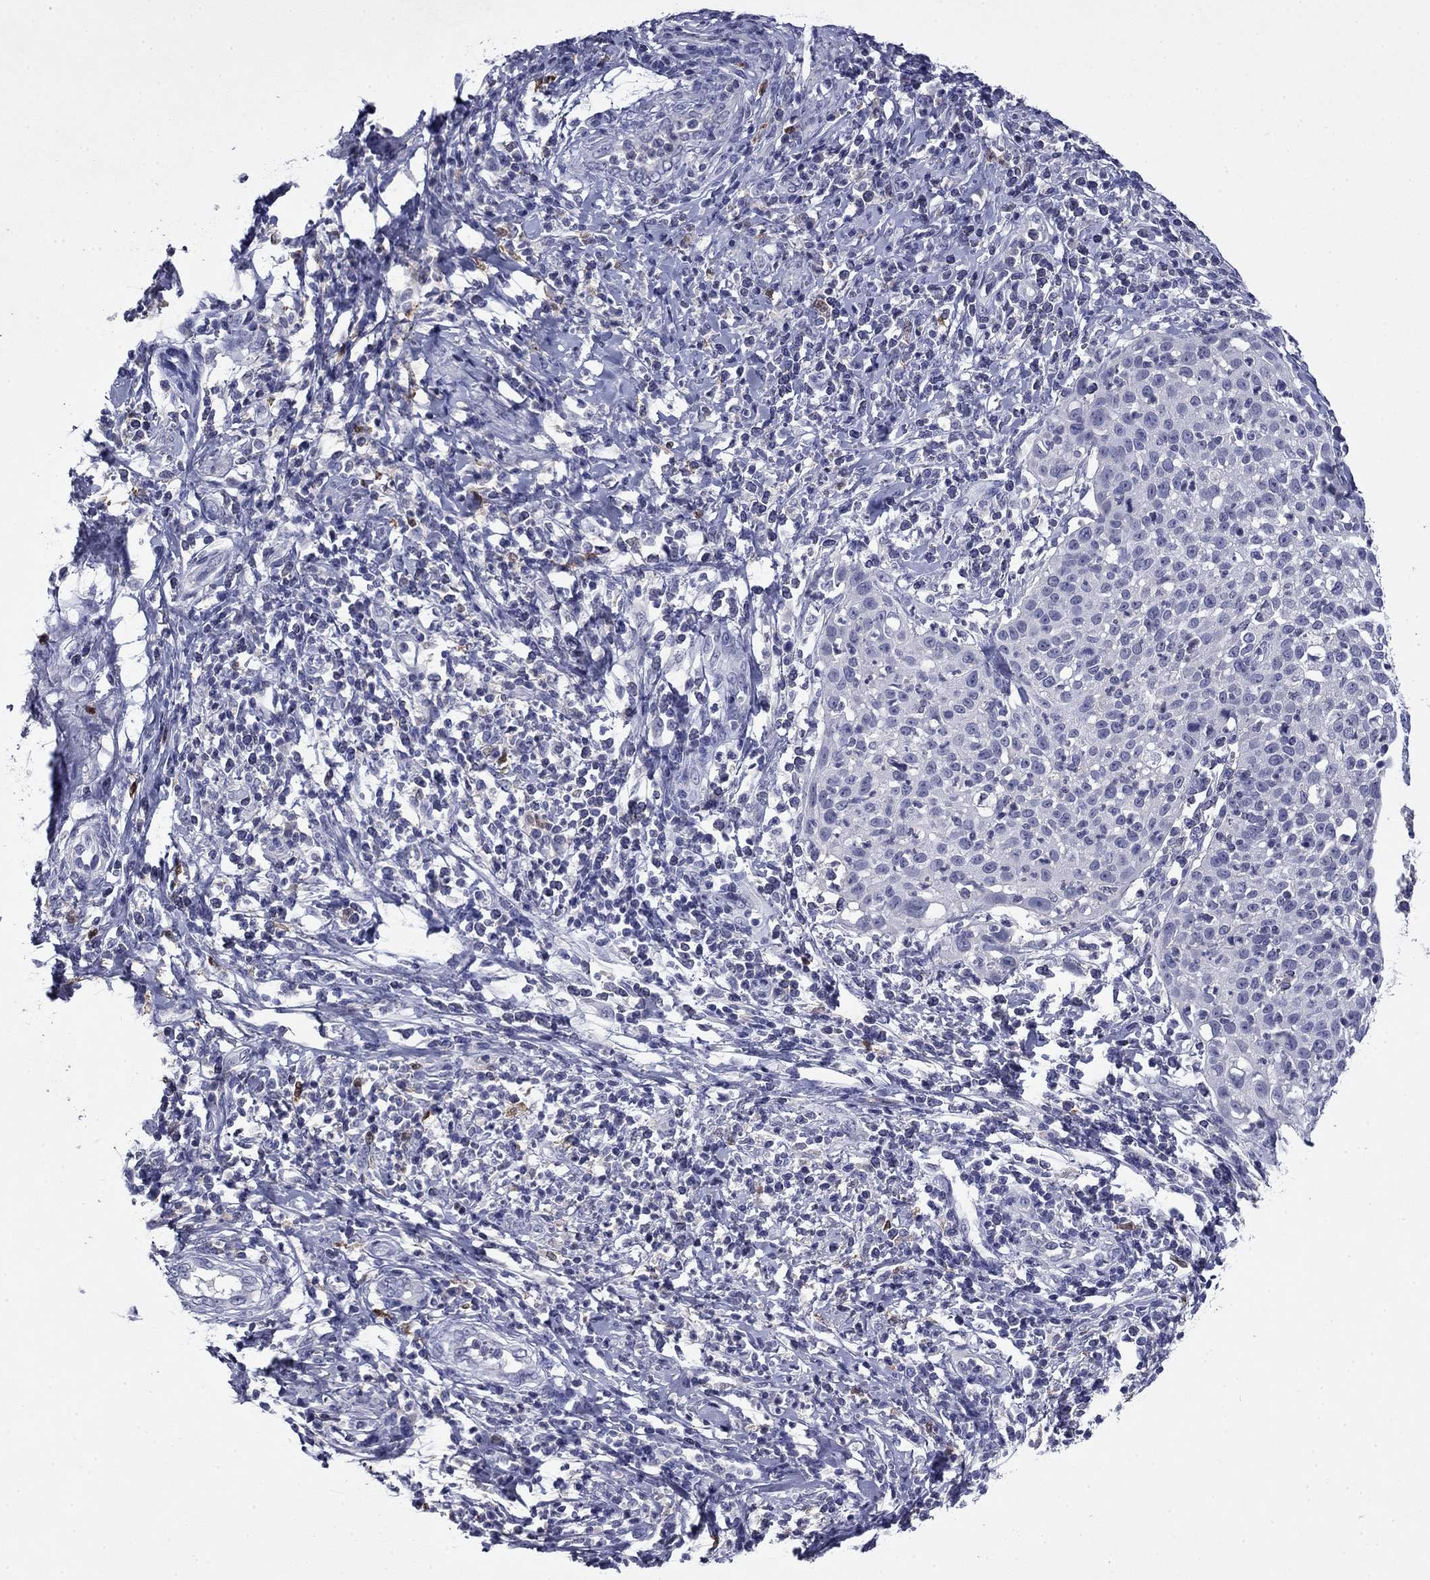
{"staining": {"intensity": "negative", "quantity": "none", "location": "none"}, "tissue": "cervical cancer", "cell_type": "Tumor cells", "image_type": "cancer", "snomed": [{"axis": "morphology", "description": "Squamous cell carcinoma, NOS"}, {"axis": "topography", "description": "Cervix"}], "caption": "This image is of cervical cancer (squamous cell carcinoma) stained with immunohistochemistry to label a protein in brown with the nuclei are counter-stained blue. There is no expression in tumor cells.", "gene": "CFAP119", "patient": {"sex": "female", "age": 26}}